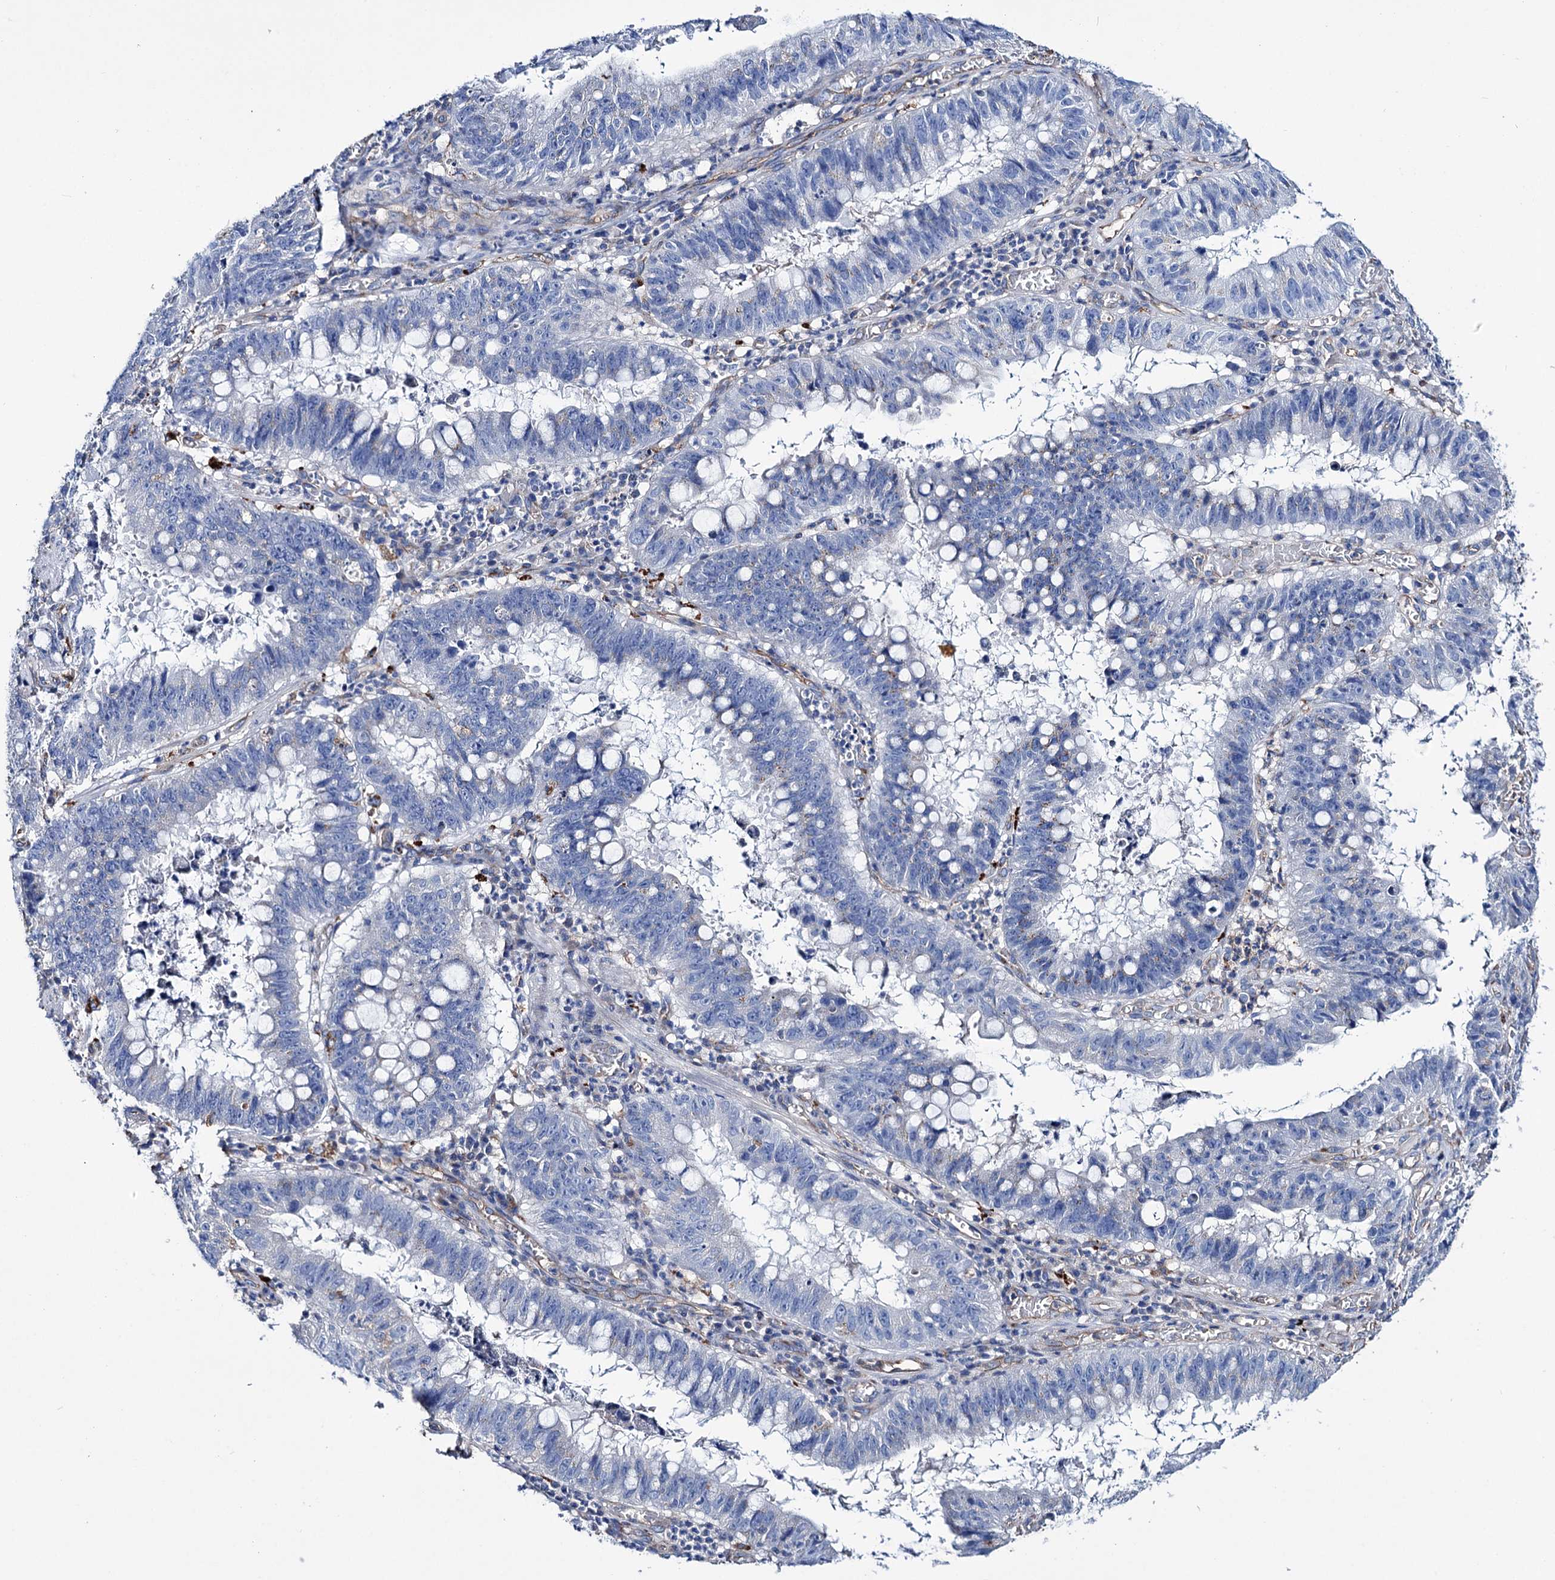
{"staining": {"intensity": "negative", "quantity": "none", "location": "none"}, "tissue": "stomach cancer", "cell_type": "Tumor cells", "image_type": "cancer", "snomed": [{"axis": "morphology", "description": "Adenocarcinoma, NOS"}, {"axis": "topography", "description": "Stomach"}], "caption": "There is no significant staining in tumor cells of stomach adenocarcinoma.", "gene": "SCPEP1", "patient": {"sex": "male", "age": 59}}